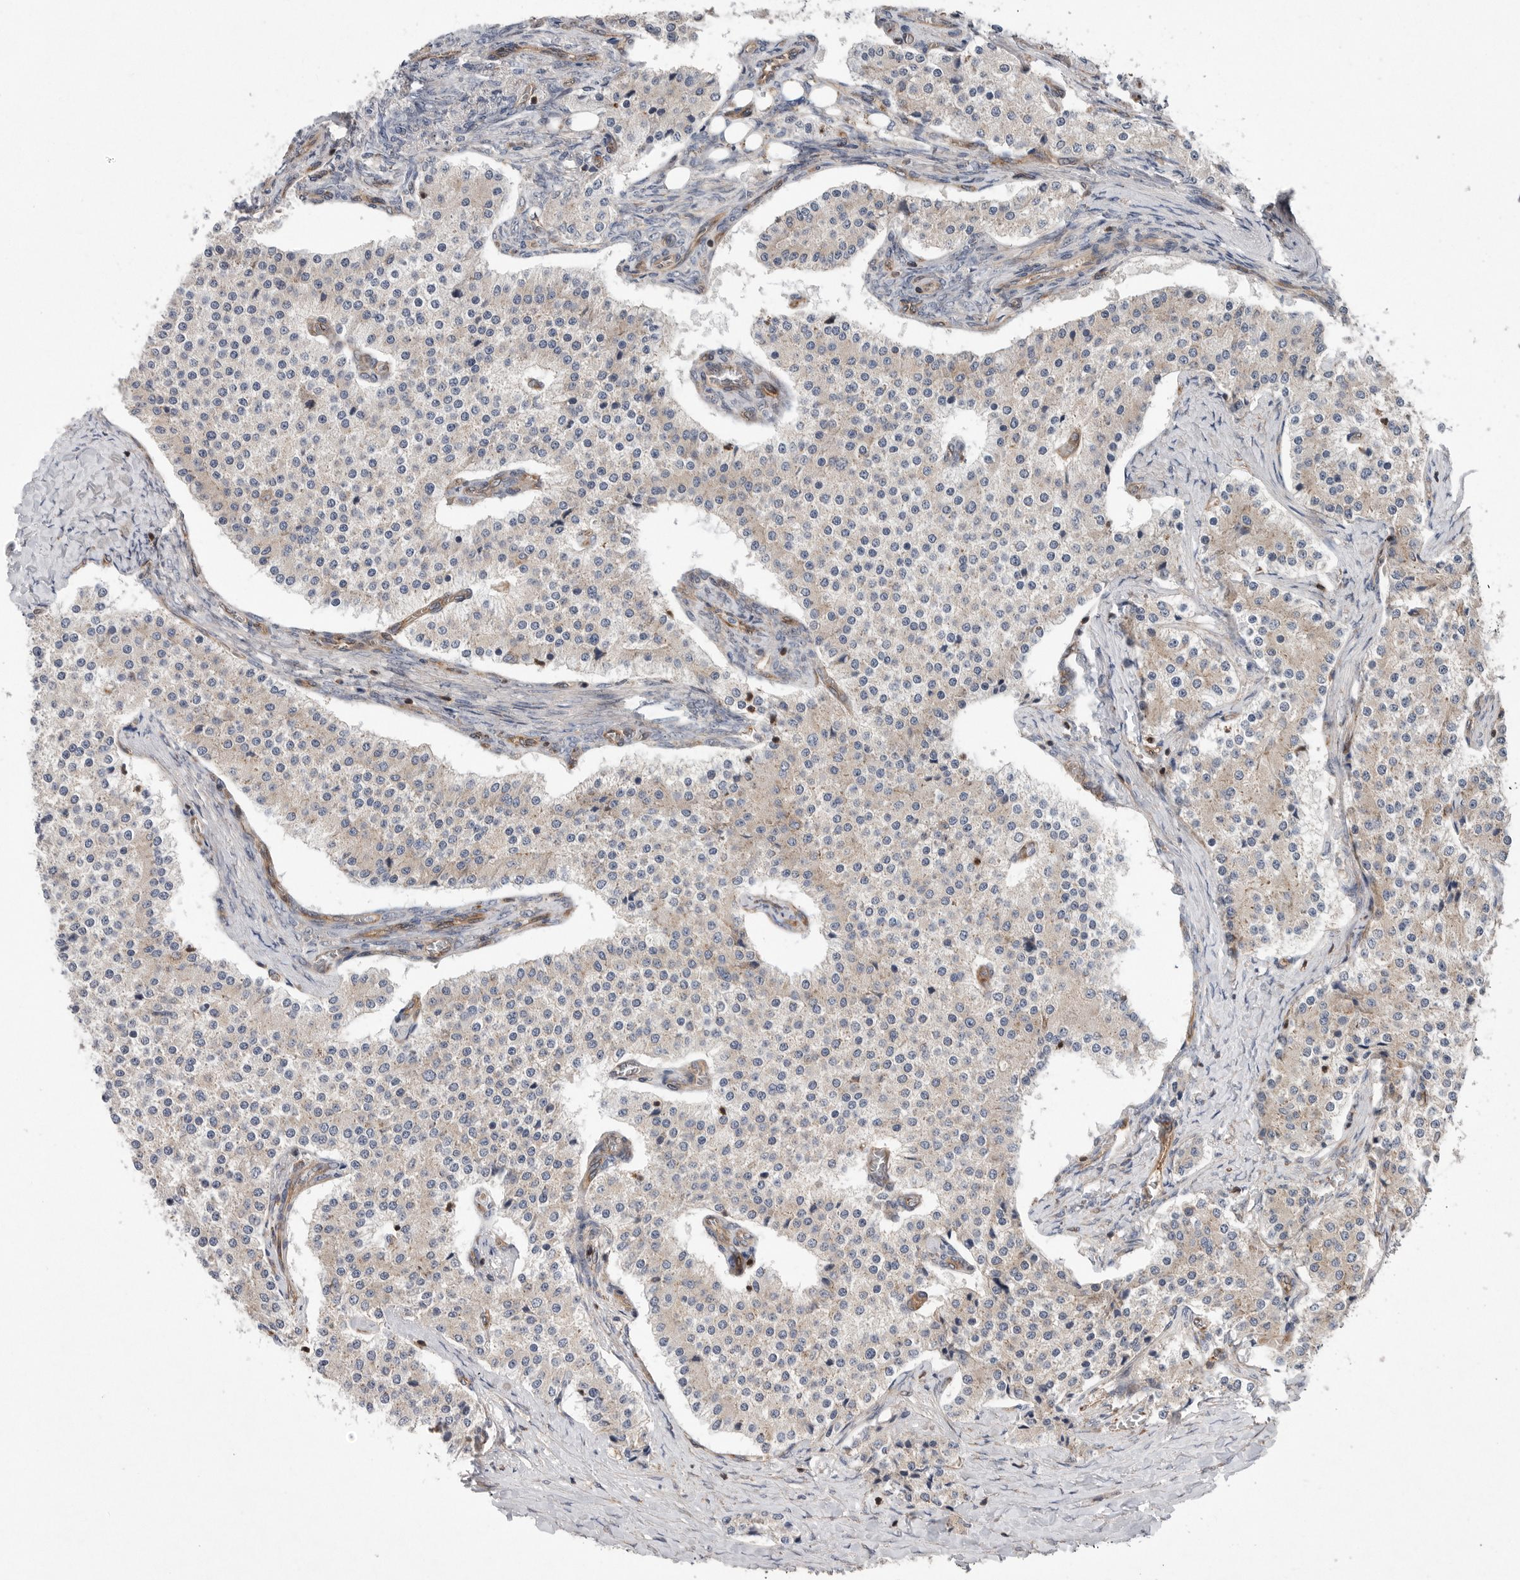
{"staining": {"intensity": "weak", "quantity": "25%-75%", "location": "cytoplasmic/membranous"}, "tissue": "carcinoid", "cell_type": "Tumor cells", "image_type": "cancer", "snomed": [{"axis": "morphology", "description": "Carcinoid, malignant, NOS"}, {"axis": "topography", "description": "Colon"}], "caption": "Immunohistochemical staining of human carcinoid (malignant) reveals low levels of weak cytoplasmic/membranous protein expression in about 25%-75% of tumor cells.", "gene": "PRKCH", "patient": {"sex": "female", "age": 52}}